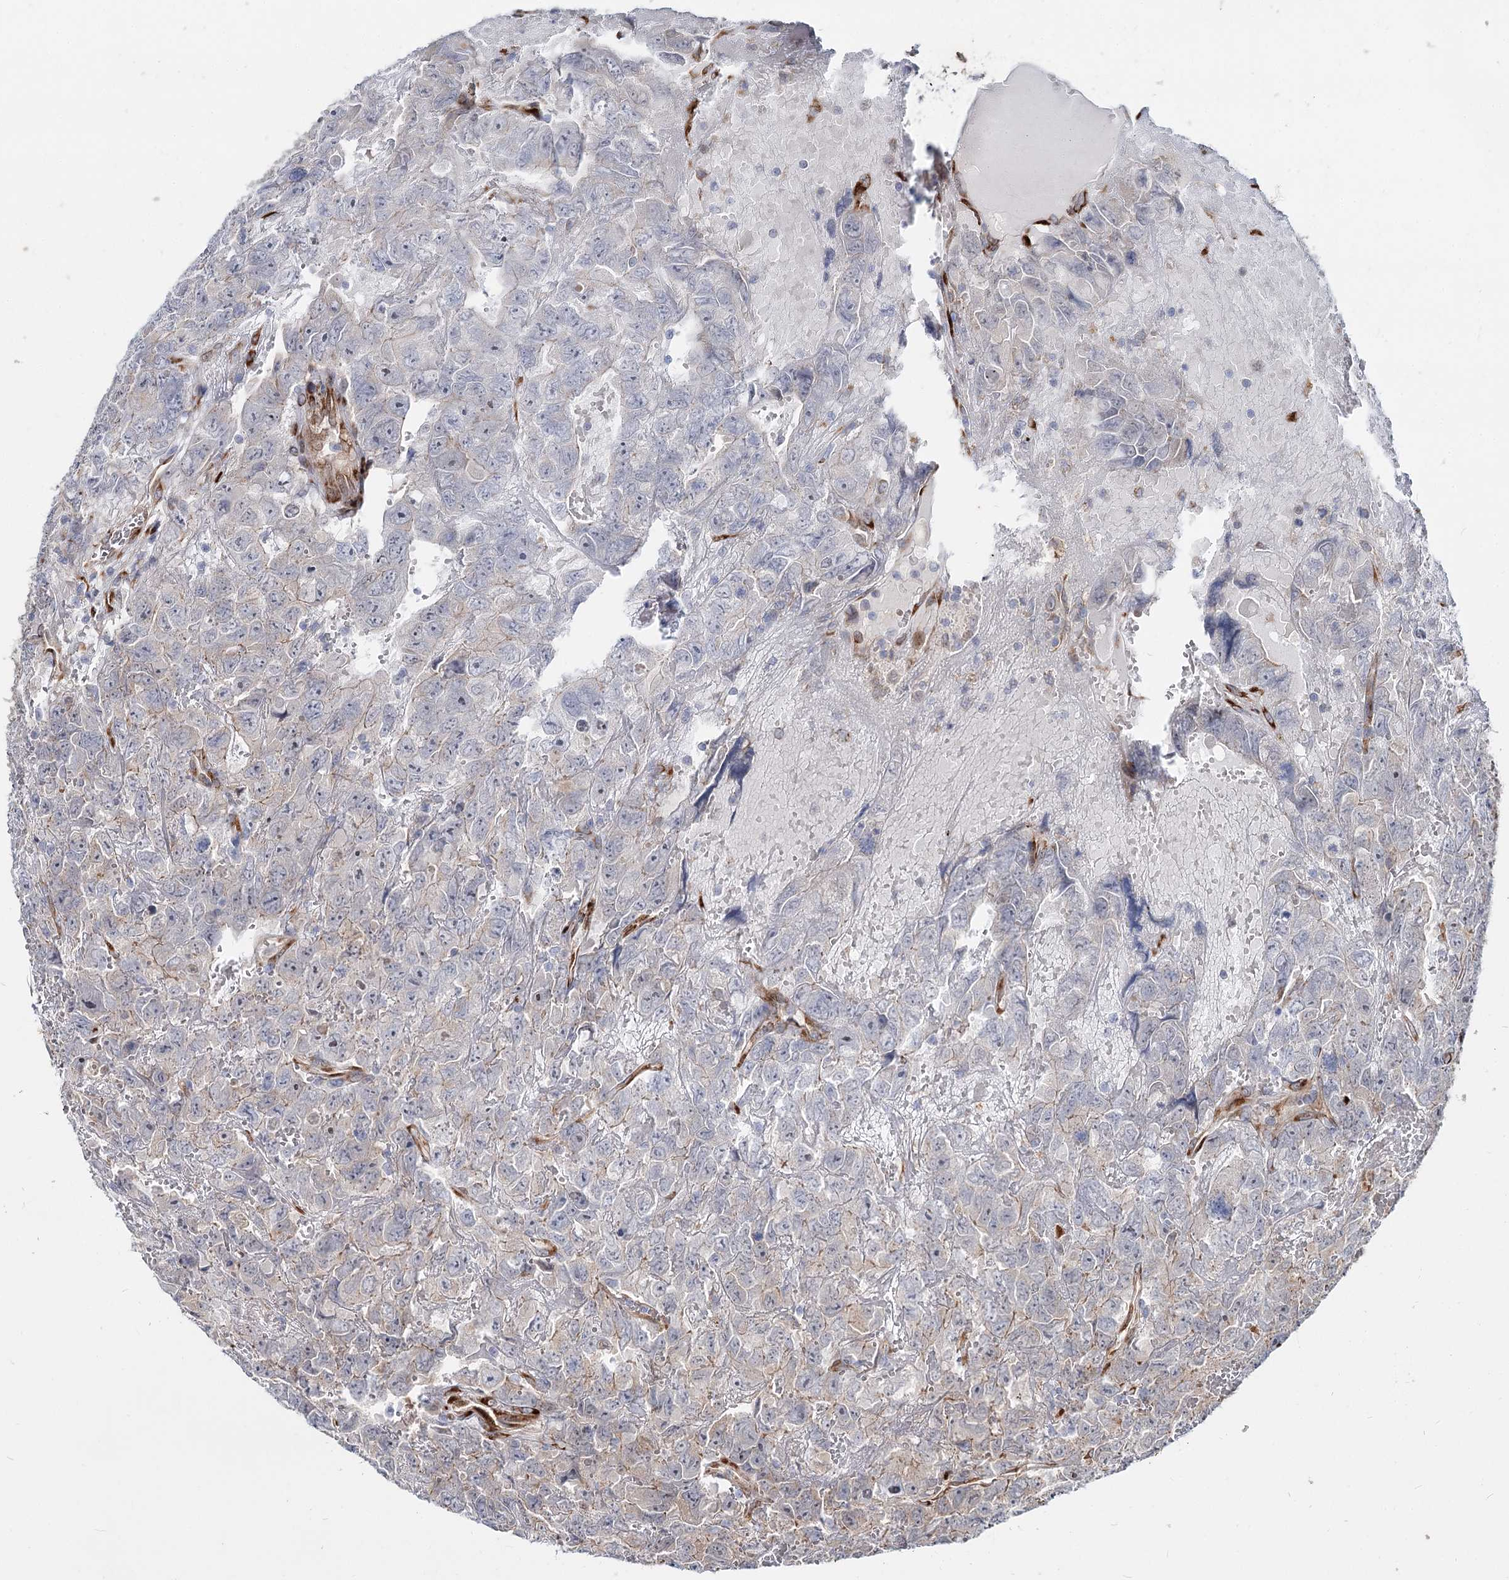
{"staining": {"intensity": "negative", "quantity": "none", "location": "none"}, "tissue": "testis cancer", "cell_type": "Tumor cells", "image_type": "cancer", "snomed": [{"axis": "morphology", "description": "Carcinoma, Embryonal, NOS"}, {"axis": "topography", "description": "Testis"}], "caption": "IHC image of human testis cancer (embryonal carcinoma) stained for a protein (brown), which displays no positivity in tumor cells. Brightfield microscopy of IHC stained with DAB (brown) and hematoxylin (blue), captured at high magnification.", "gene": "SPART", "patient": {"sex": "male", "age": 45}}